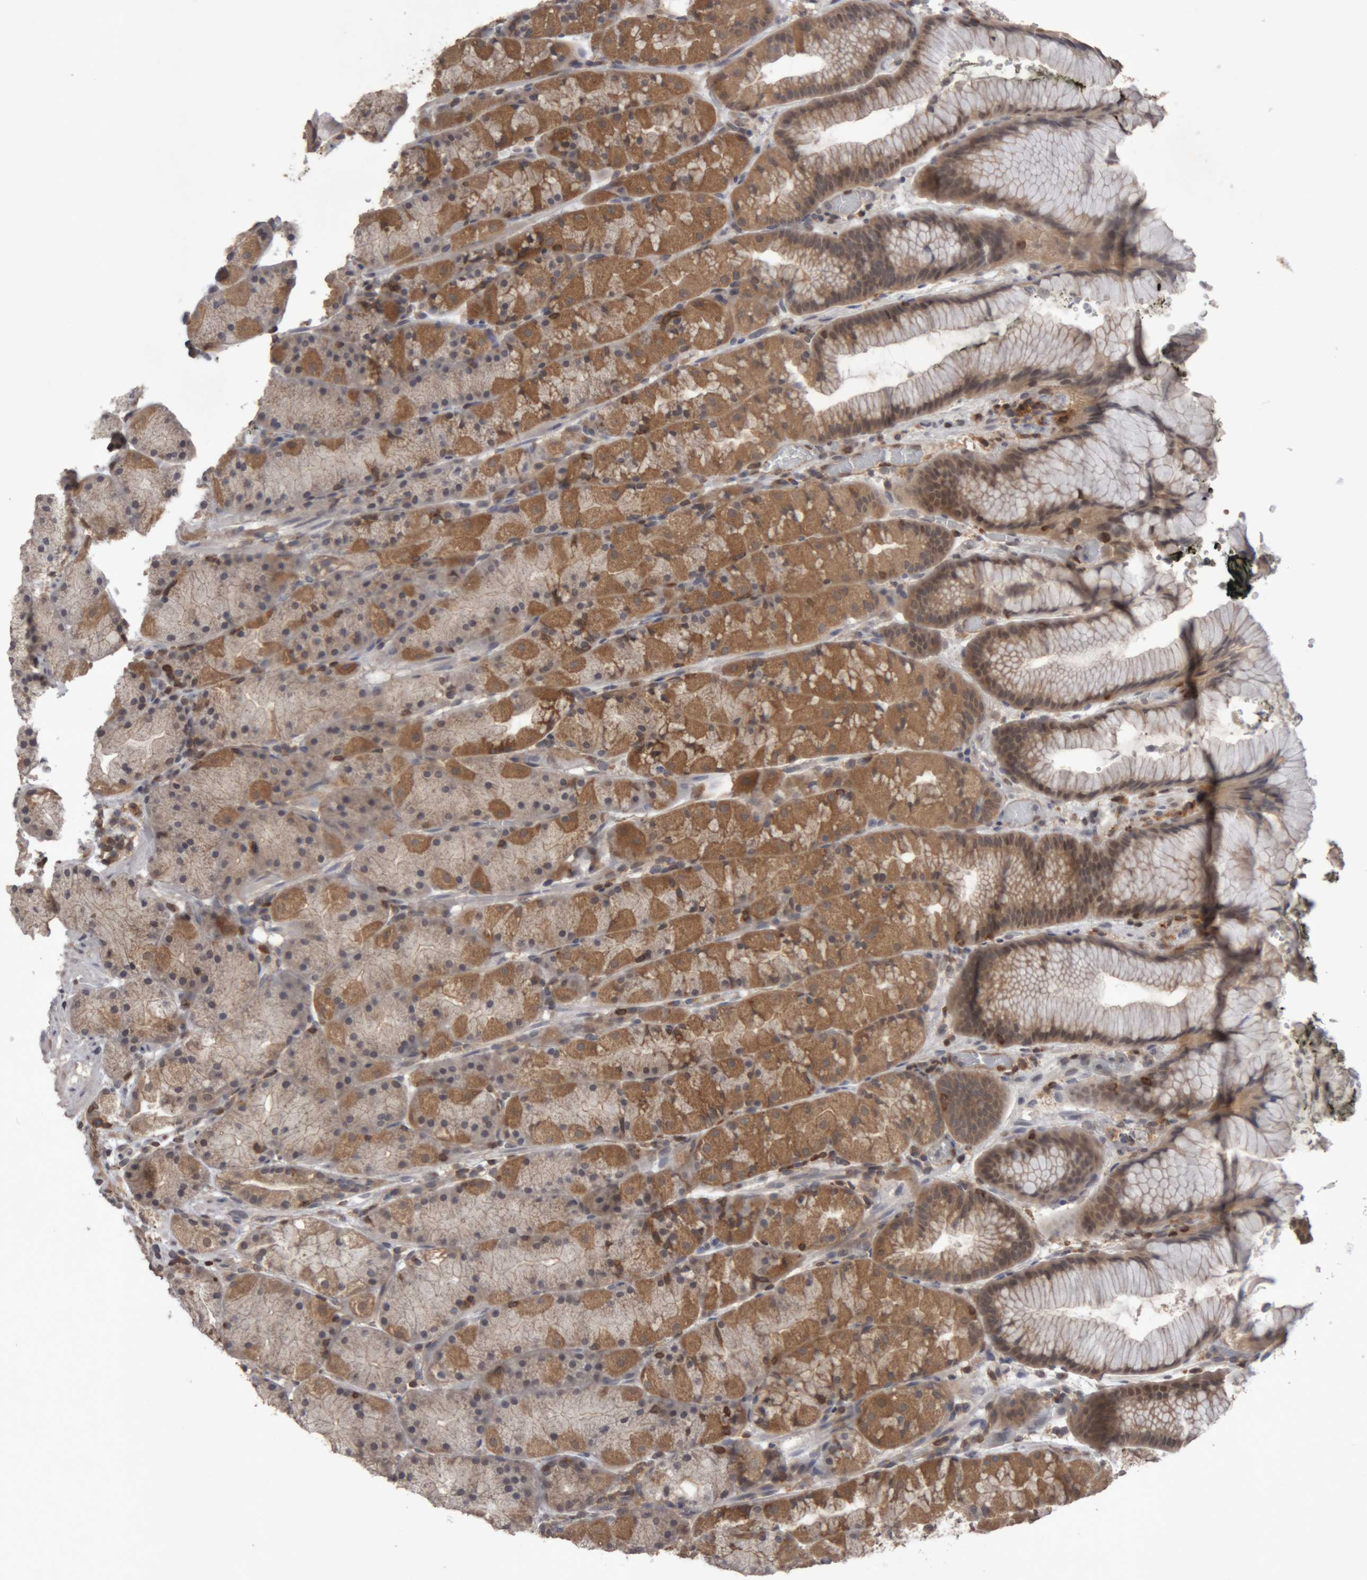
{"staining": {"intensity": "moderate", "quantity": ">75%", "location": "cytoplasmic/membranous"}, "tissue": "stomach", "cell_type": "Glandular cells", "image_type": "normal", "snomed": [{"axis": "morphology", "description": "Normal tissue, NOS"}, {"axis": "topography", "description": "Stomach, upper"}, {"axis": "topography", "description": "Stomach"}], "caption": "Immunohistochemistry (IHC) histopathology image of unremarkable stomach stained for a protein (brown), which demonstrates medium levels of moderate cytoplasmic/membranous staining in approximately >75% of glandular cells.", "gene": "NFATC2", "patient": {"sex": "male", "age": 48}}